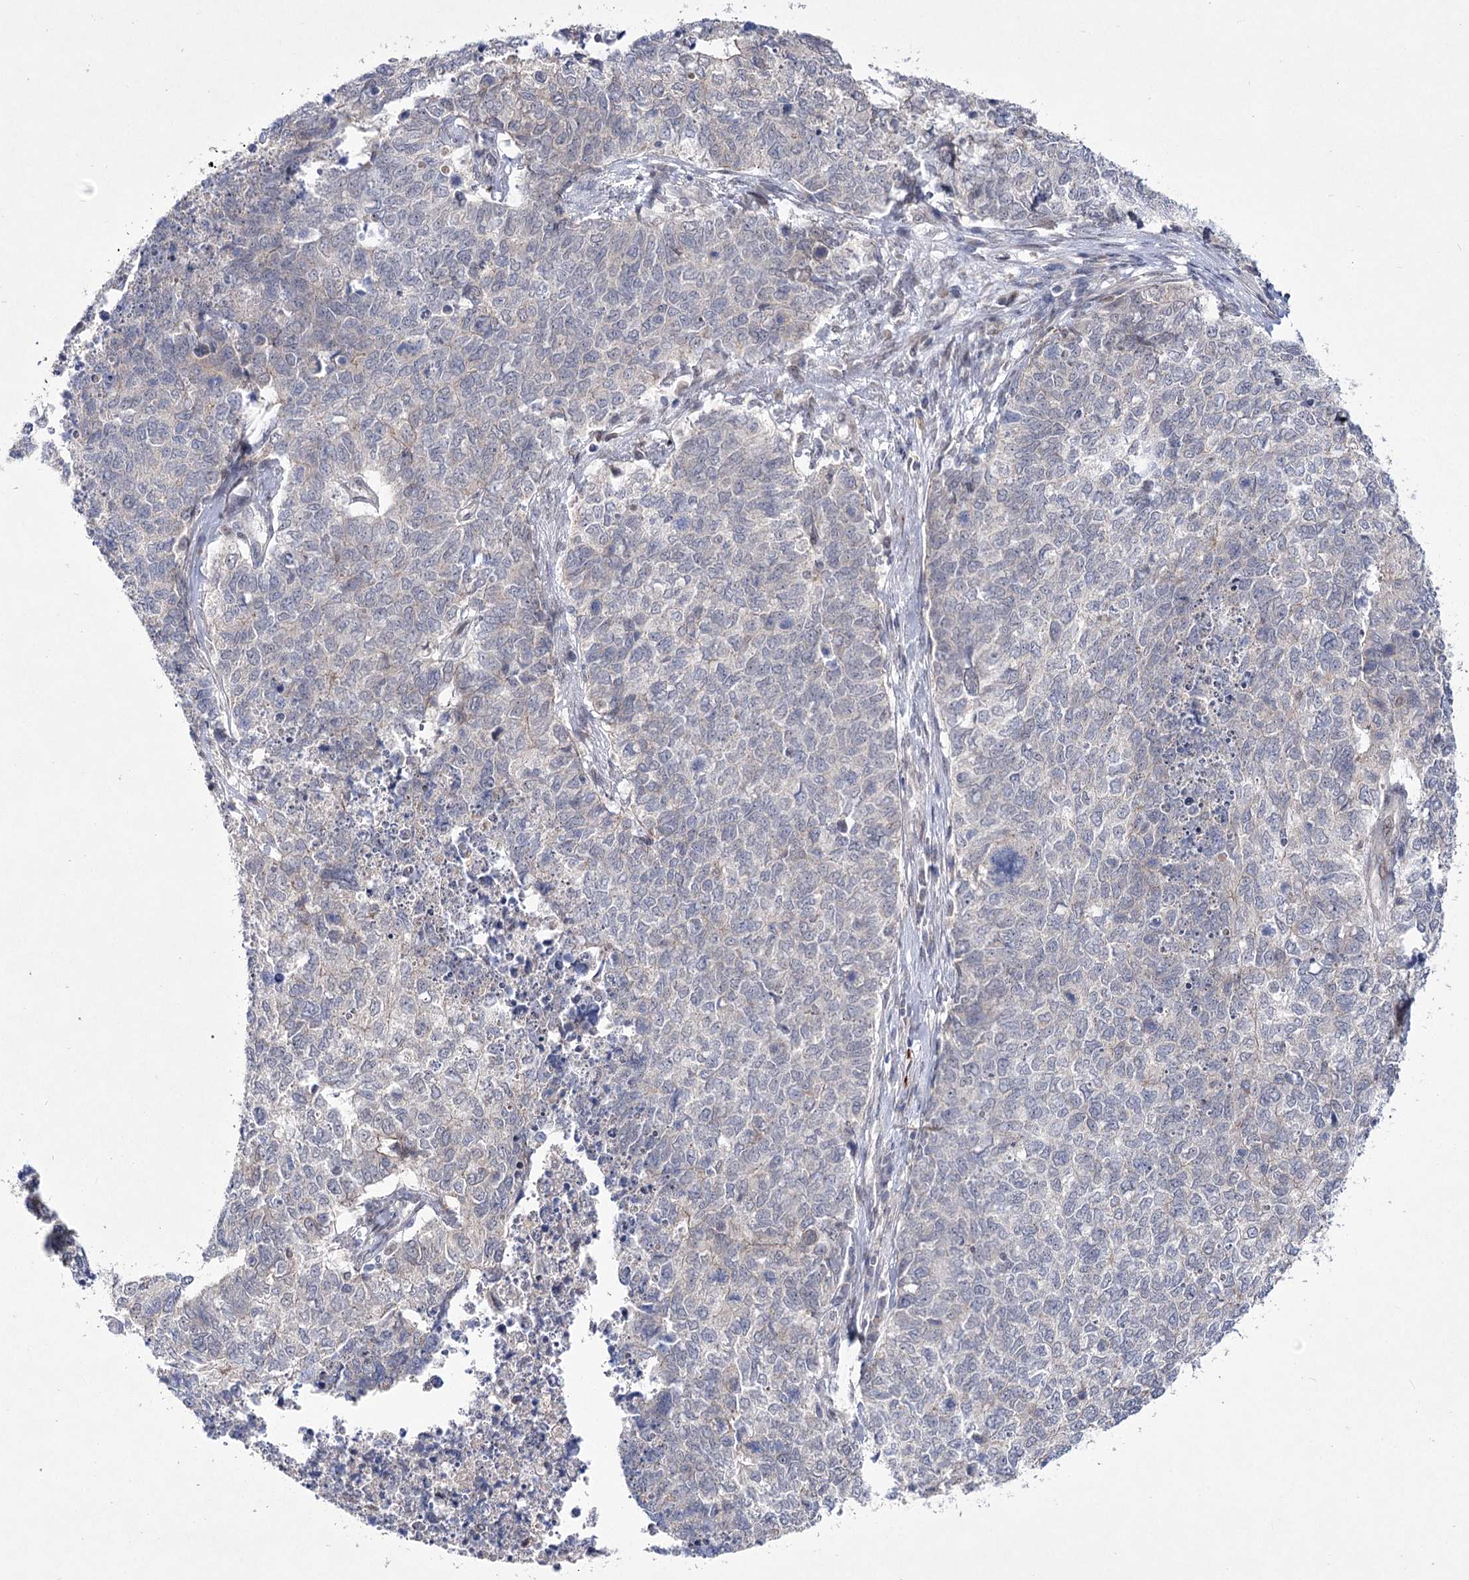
{"staining": {"intensity": "negative", "quantity": "none", "location": "none"}, "tissue": "cervical cancer", "cell_type": "Tumor cells", "image_type": "cancer", "snomed": [{"axis": "morphology", "description": "Squamous cell carcinoma, NOS"}, {"axis": "topography", "description": "Cervix"}], "caption": "A photomicrograph of cervical cancer stained for a protein demonstrates no brown staining in tumor cells.", "gene": "ARHGAP32", "patient": {"sex": "female", "age": 63}}